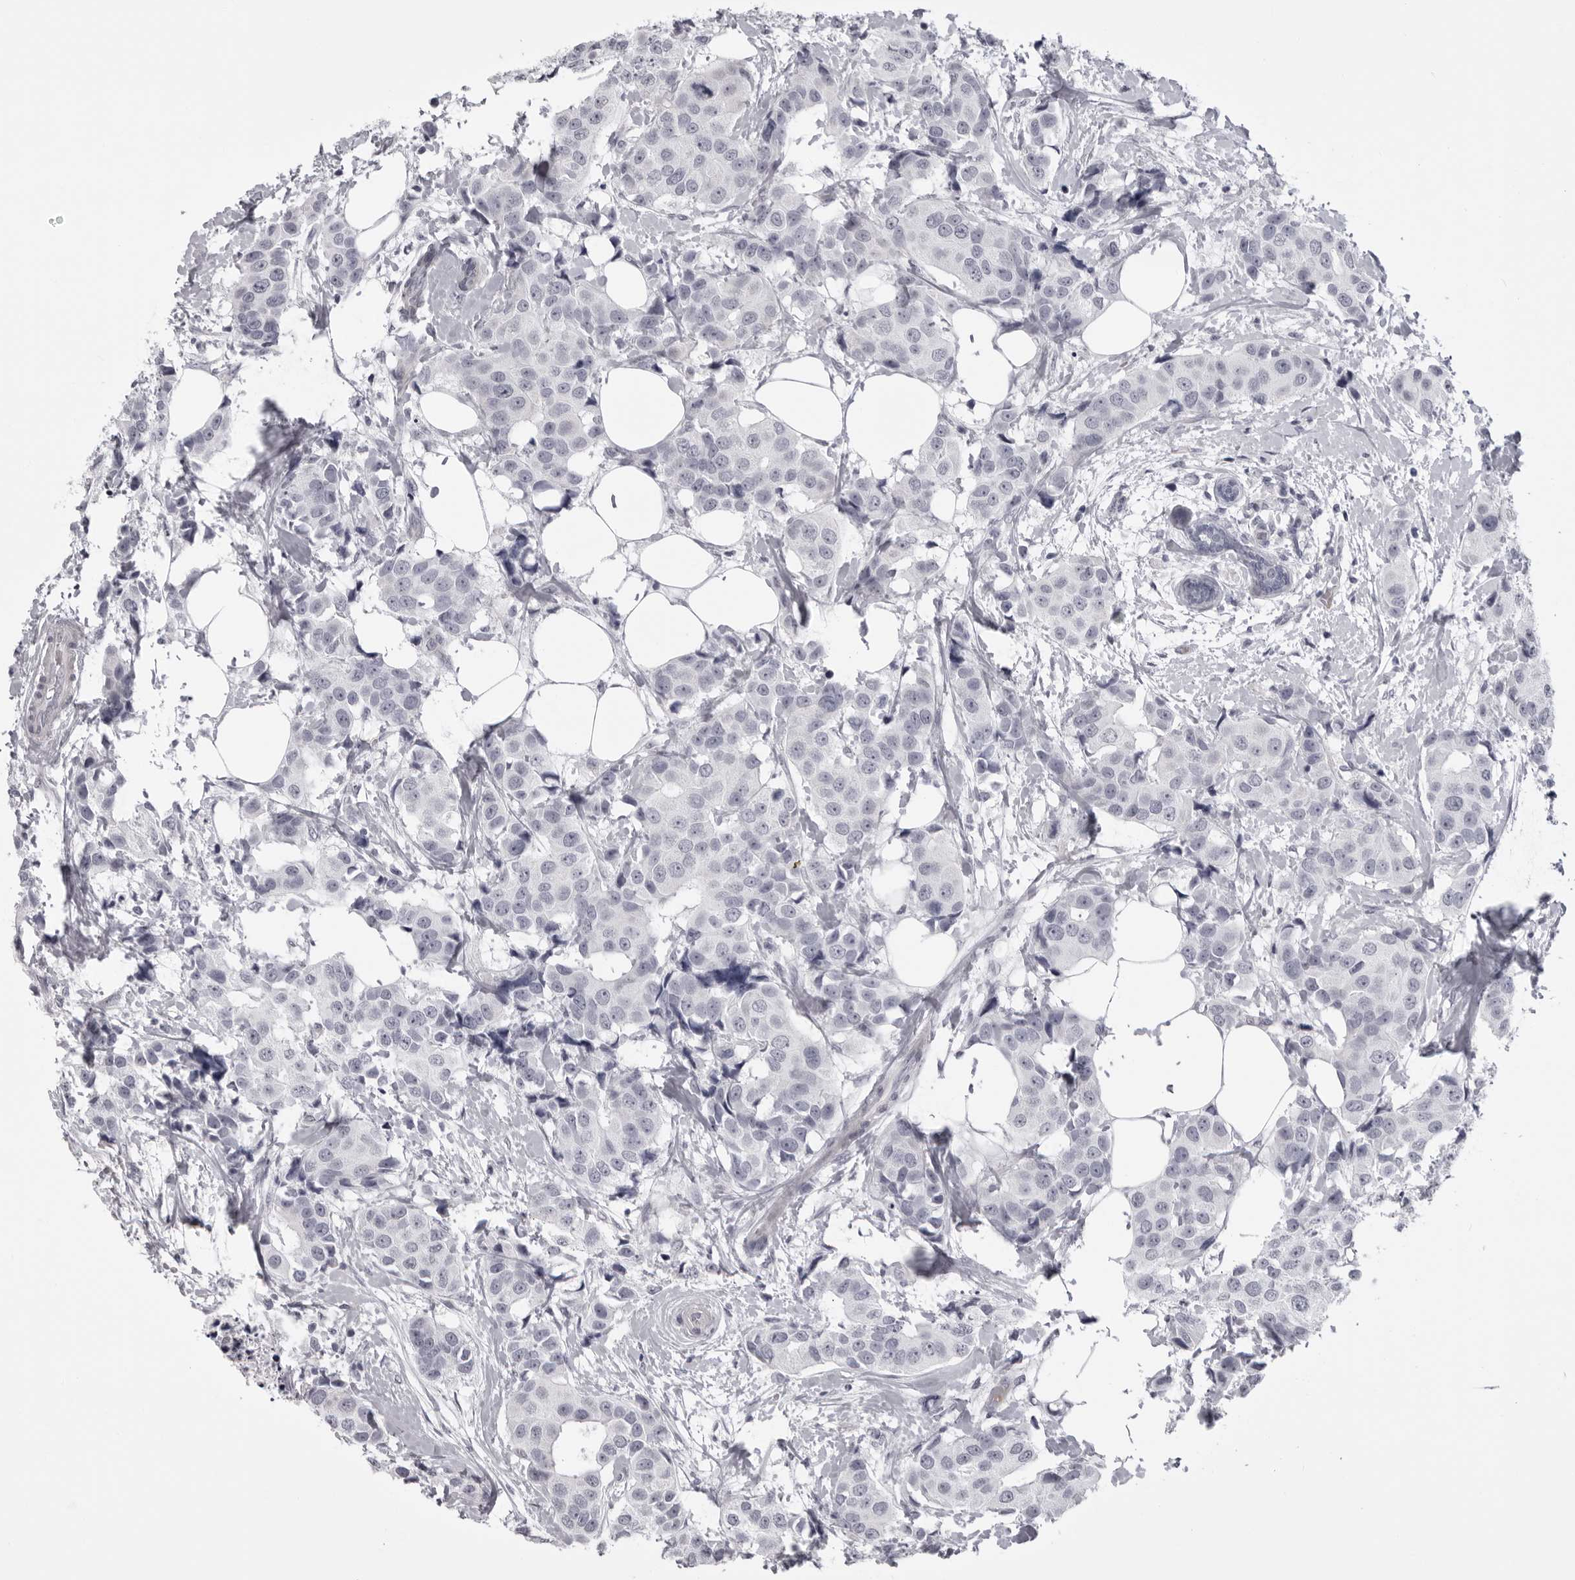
{"staining": {"intensity": "negative", "quantity": "none", "location": "none"}, "tissue": "breast cancer", "cell_type": "Tumor cells", "image_type": "cancer", "snomed": [{"axis": "morphology", "description": "Normal tissue, NOS"}, {"axis": "morphology", "description": "Duct carcinoma"}, {"axis": "topography", "description": "Breast"}], "caption": "This micrograph is of breast cancer stained with immunohistochemistry to label a protein in brown with the nuclei are counter-stained blue. There is no staining in tumor cells. (DAB immunohistochemistry (IHC), high magnification).", "gene": "EPHA10", "patient": {"sex": "female", "age": 39}}